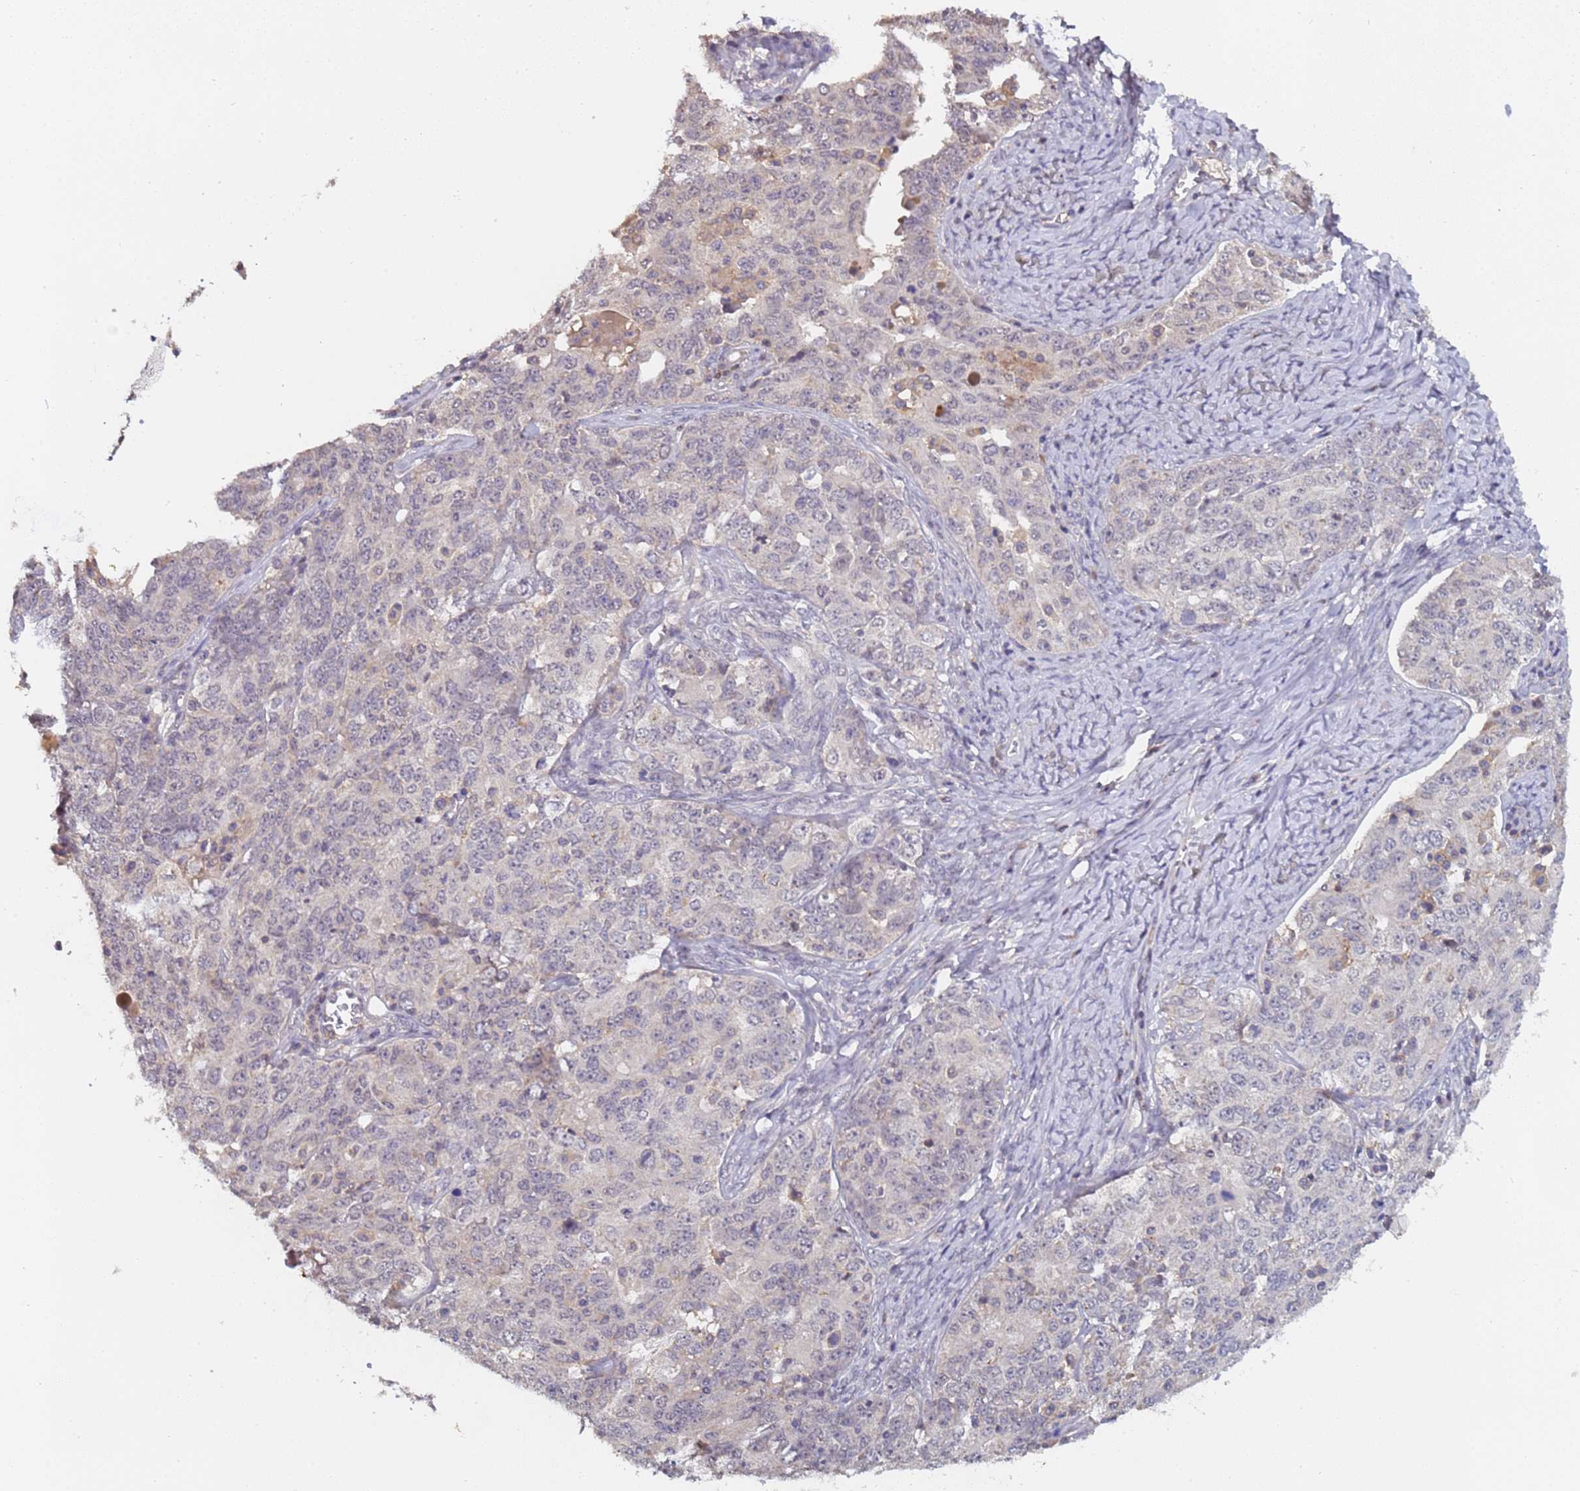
{"staining": {"intensity": "negative", "quantity": "none", "location": "none"}, "tissue": "ovarian cancer", "cell_type": "Tumor cells", "image_type": "cancer", "snomed": [{"axis": "morphology", "description": "Carcinoma, endometroid"}, {"axis": "topography", "description": "Ovary"}], "caption": "Immunohistochemistry (IHC) of human ovarian cancer exhibits no expression in tumor cells. Nuclei are stained in blue.", "gene": "ZNF248", "patient": {"sex": "female", "age": 62}}